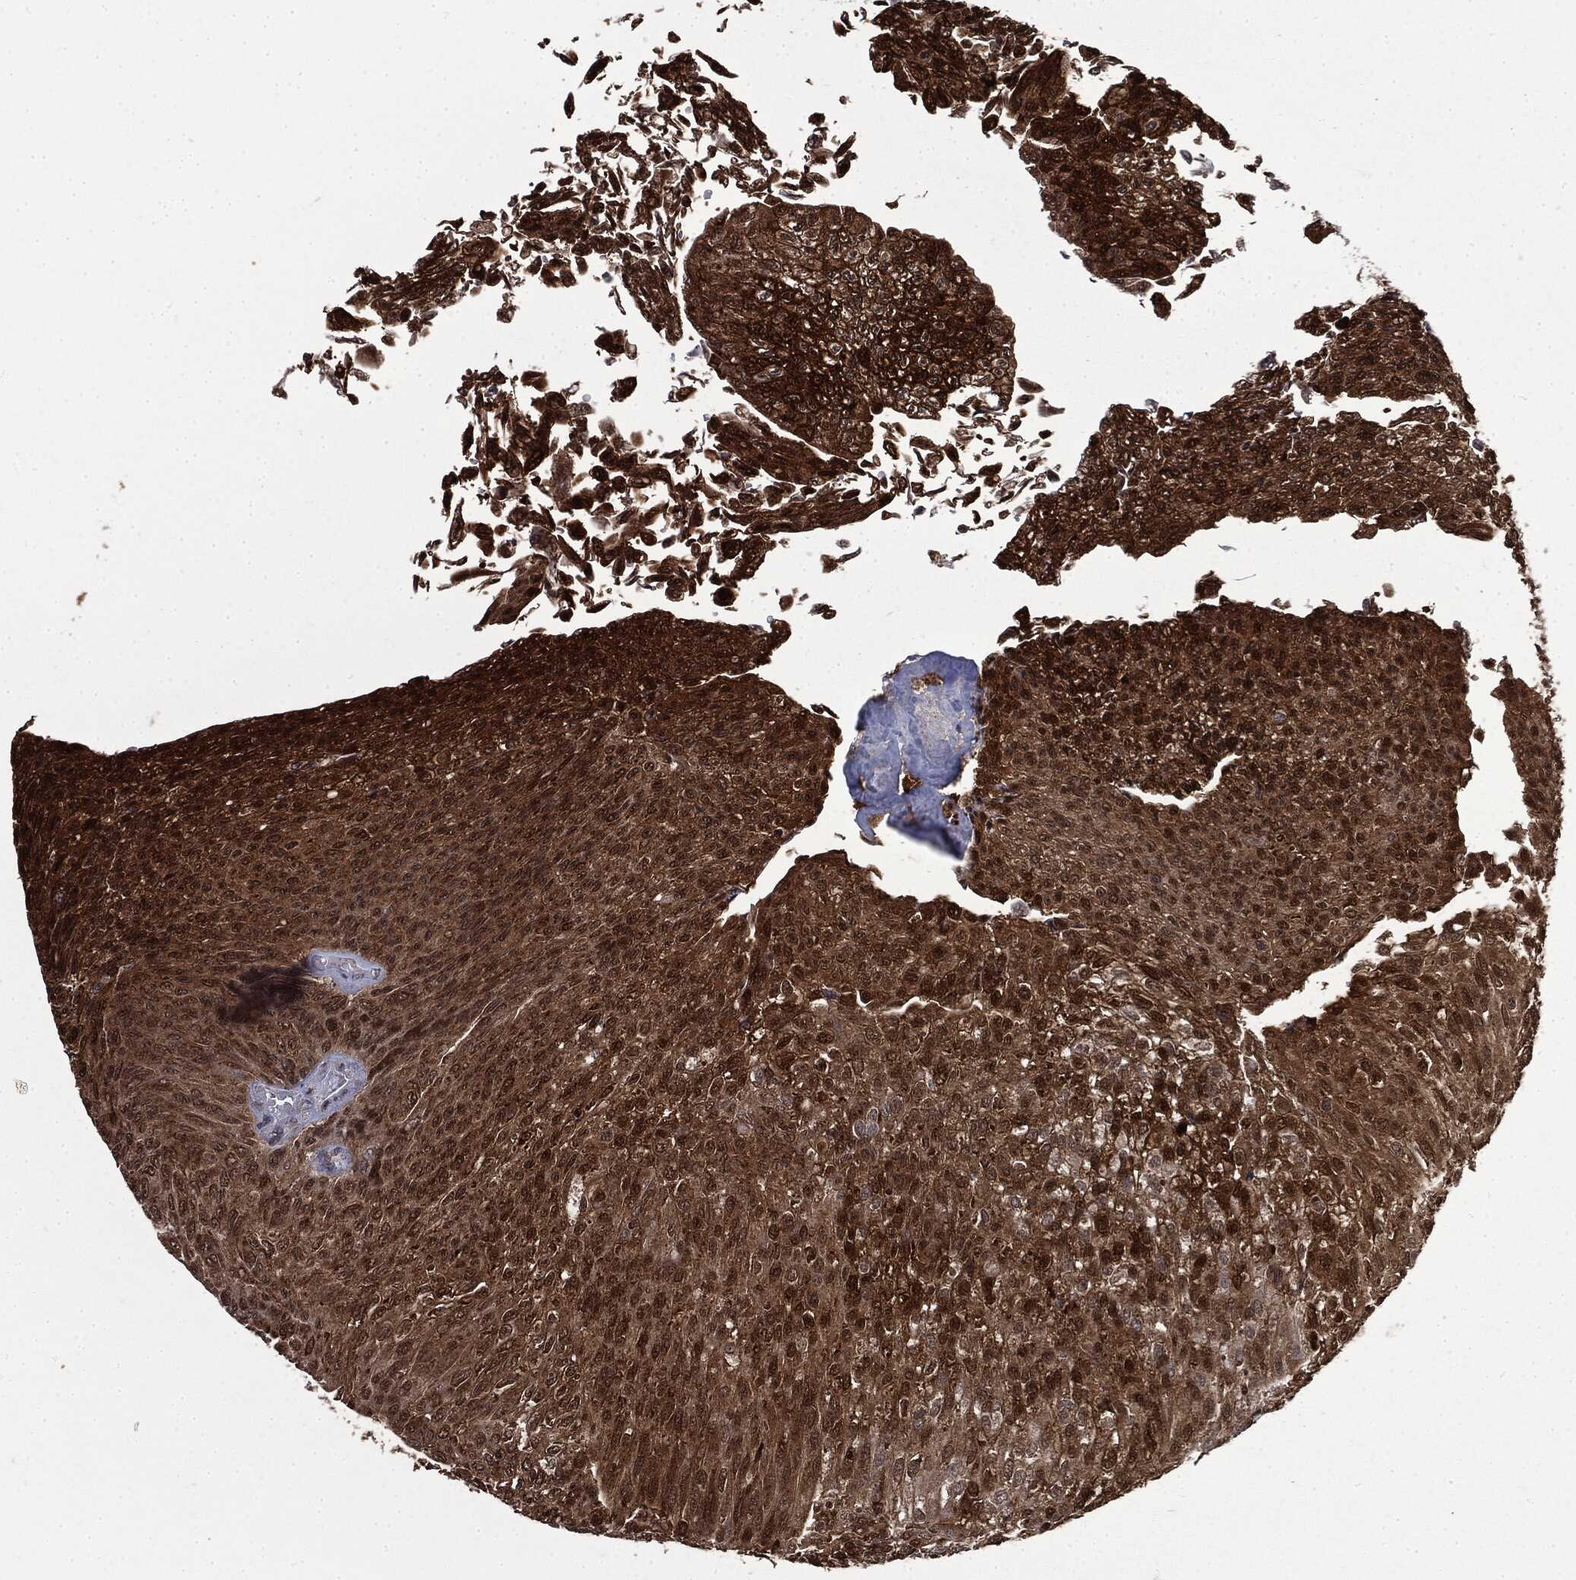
{"staining": {"intensity": "strong", "quantity": ">75%", "location": "cytoplasmic/membranous"}, "tissue": "urothelial cancer", "cell_type": "Tumor cells", "image_type": "cancer", "snomed": [{"axis": "morphology", "description": "Urothelial carcinoma, Low grade"}, {"axis": "topography", "description": "Ureter, NOS"}, {"axis": "topography", "description": "Urinary bladder"}], "caption": "Urothelial carcinoma (low-grade) was stained to show a protein in brown. There is high levels of strong cytoplasmic/membranous staining in about >75% of tumor cells.", "gene": "GPI", "patient": {"sex": "male", "age": 78}}